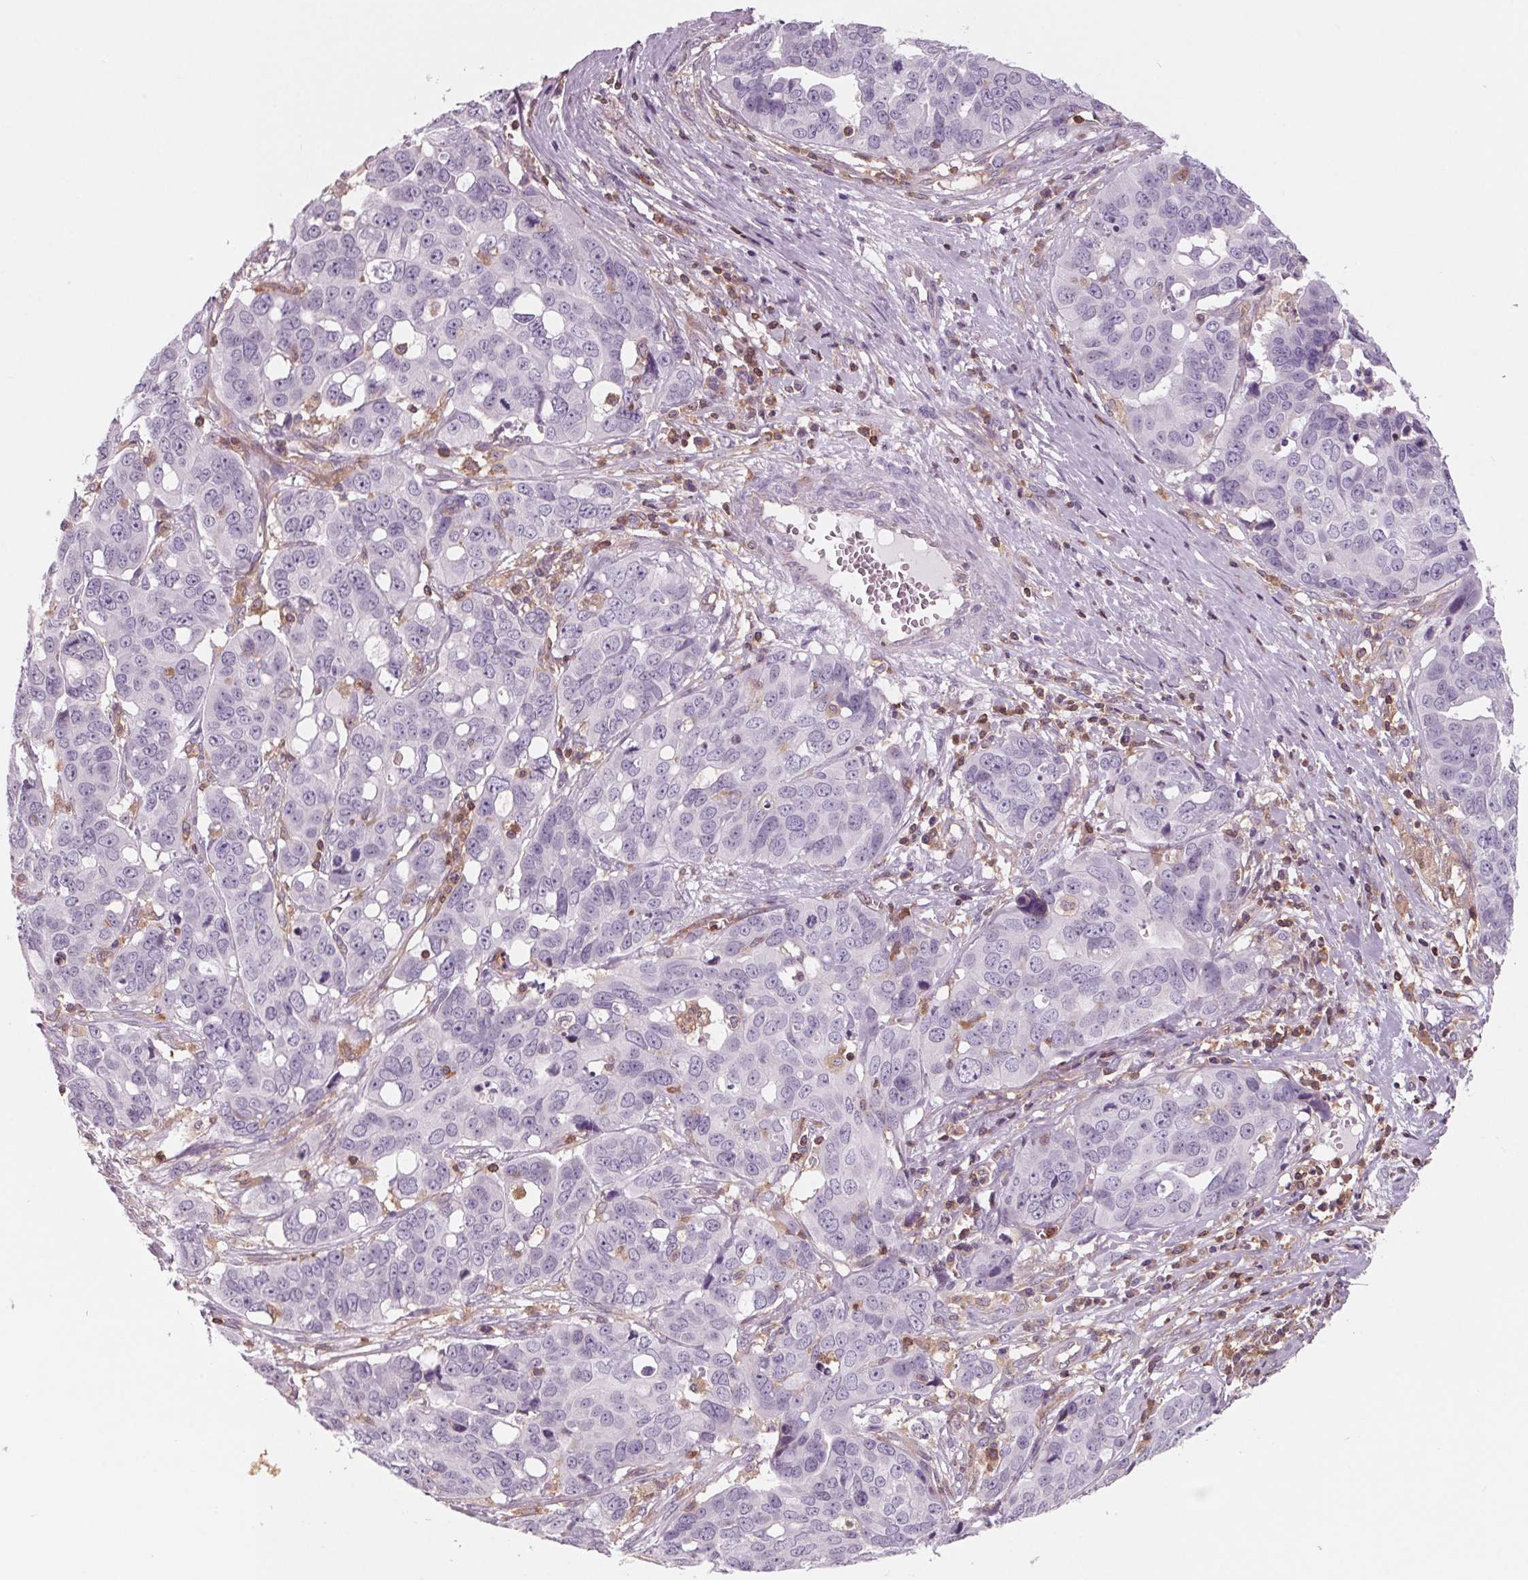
{"staining": {"intensity": "negative", "quantity": "none", "location": "none"}, "tissue": "ovarian cancer", "cell_type": "Tumor cells", "image_type": "cancer", "snomed": [{"axis": "morphology", "description": "Carcinoma, endometroid"}, {"axis": "topography", "description": "Ovary"}], "caption": "Endometroid carcinoma (ovarian) stained for a protein using immunohistochemistry displays no staining tumor cells.", "gene": "ARHGAP25", "patient": {"sex": "female", "age": 78}}